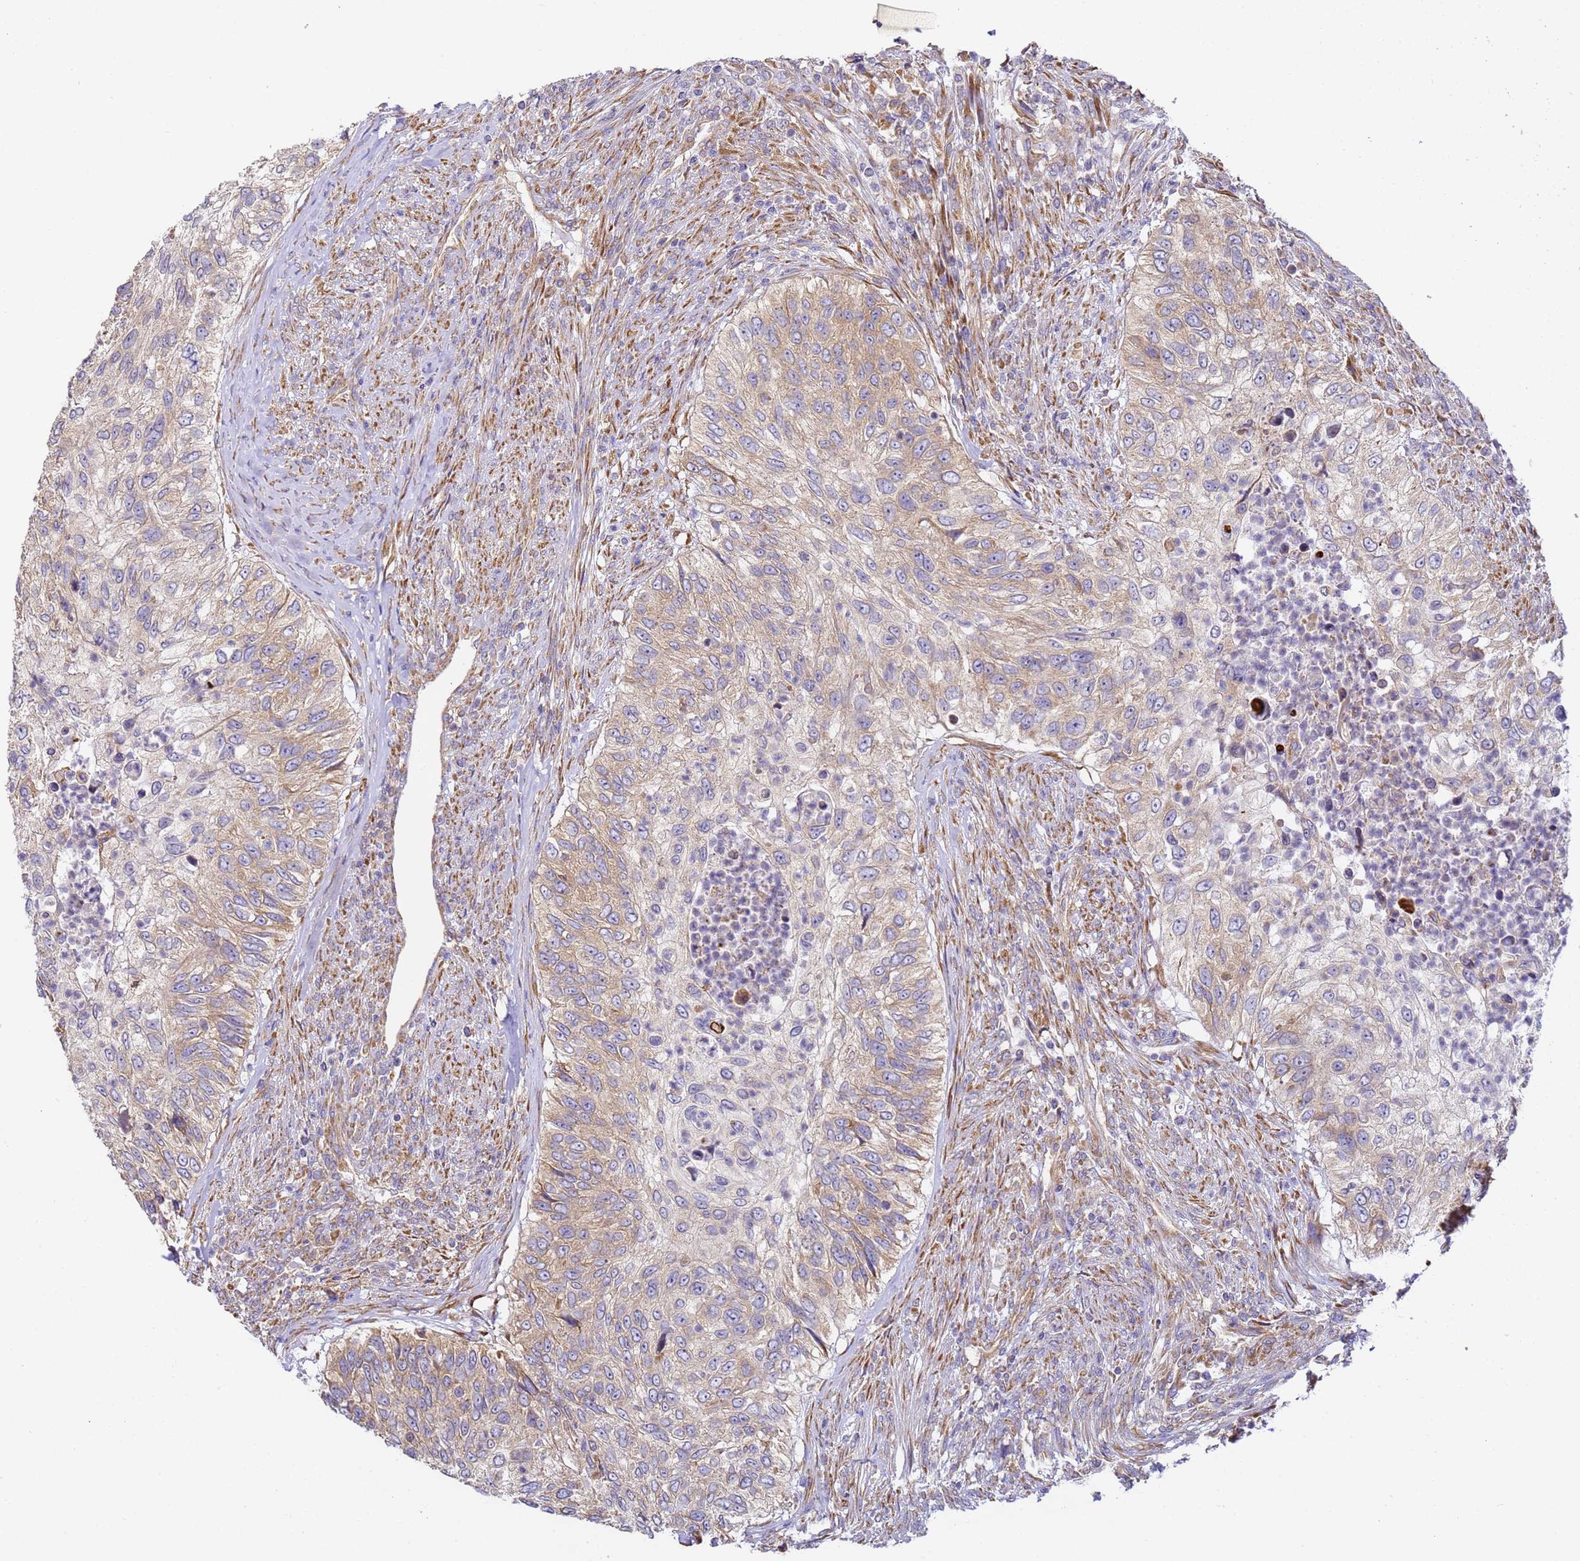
{"staining": {"intensity": "weak", "quantity": ">75%", "location": "cytoplasmic/membranous"}, "tissue": "urothelial cancer", "cell_type": "Tumor cells", "image_type": "cancer", "snomed": [{"axis": "morphology", "description": "Urothelial carcinoma, High grade"}, {"axis": "topography", "description": "Urinary bladder"}], "caption": "Brown immunohistochemical staining in human urothelial carcinoma (high-grade) shows weak cytoplasmic/membranous positivity in approximately >75% of tumor cells.", "gene": "RPL13A", "patient": {"sex": "female", "age": 60}}